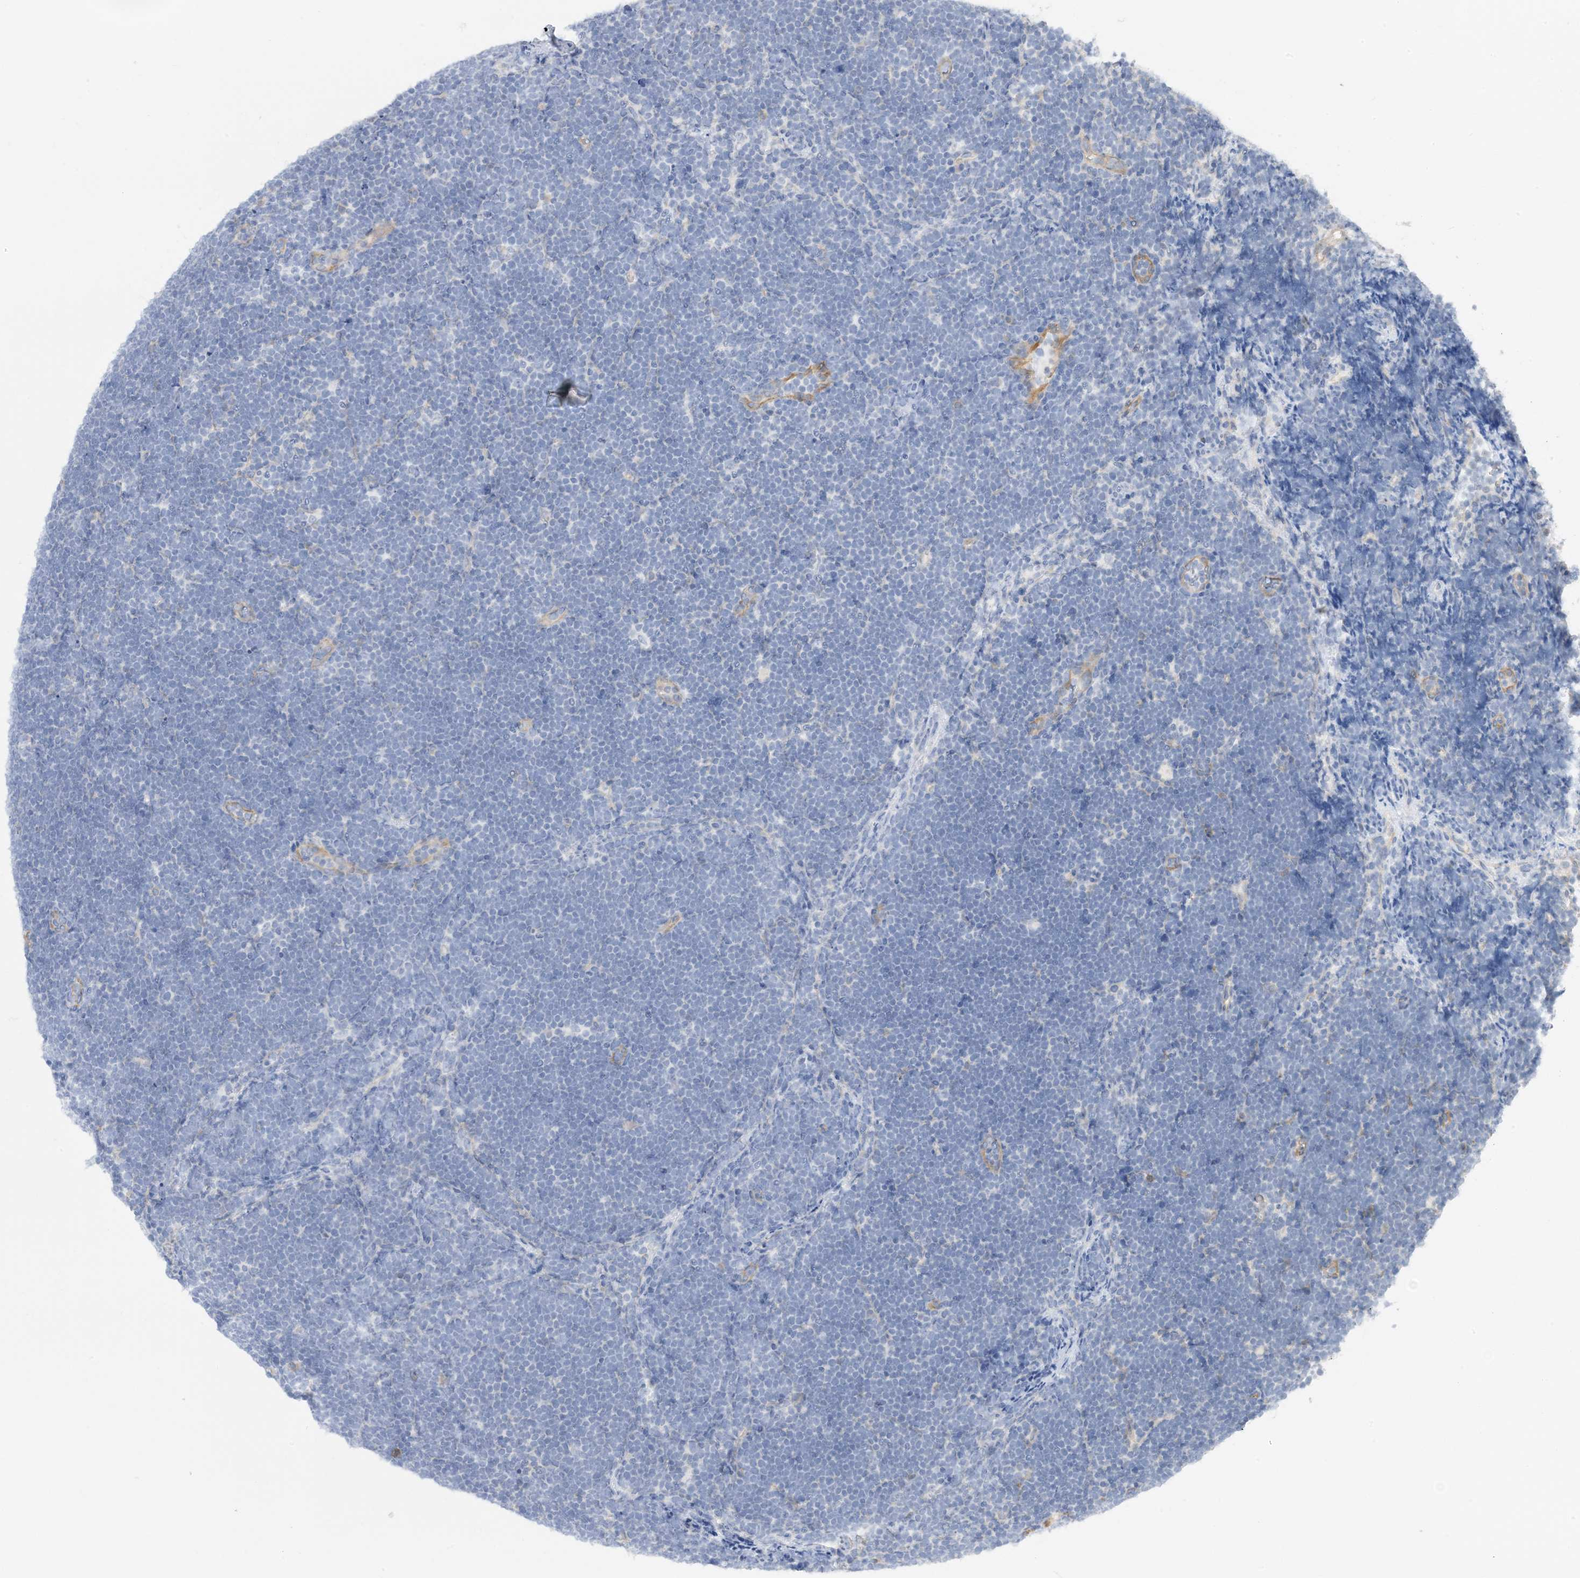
{"staining": {"intensity": "negative", "quantity": "none", "location": "none"}, "tissue": "lymphoma", "cell_type": "Tumor cells", "image_type": "cancer", "snomed": [{"axis": "morphology", "description": "Malignant lymphoma, non-Hodgkin's type, High grade"}, {"axis": "topography", "description": "Lymph node"}], "caption": "Immunohistochemistry of lymphoma exhibits no expression in tumor cells.", "gene": "IL36B", "patient": {"sex": "male", "age": 13}}